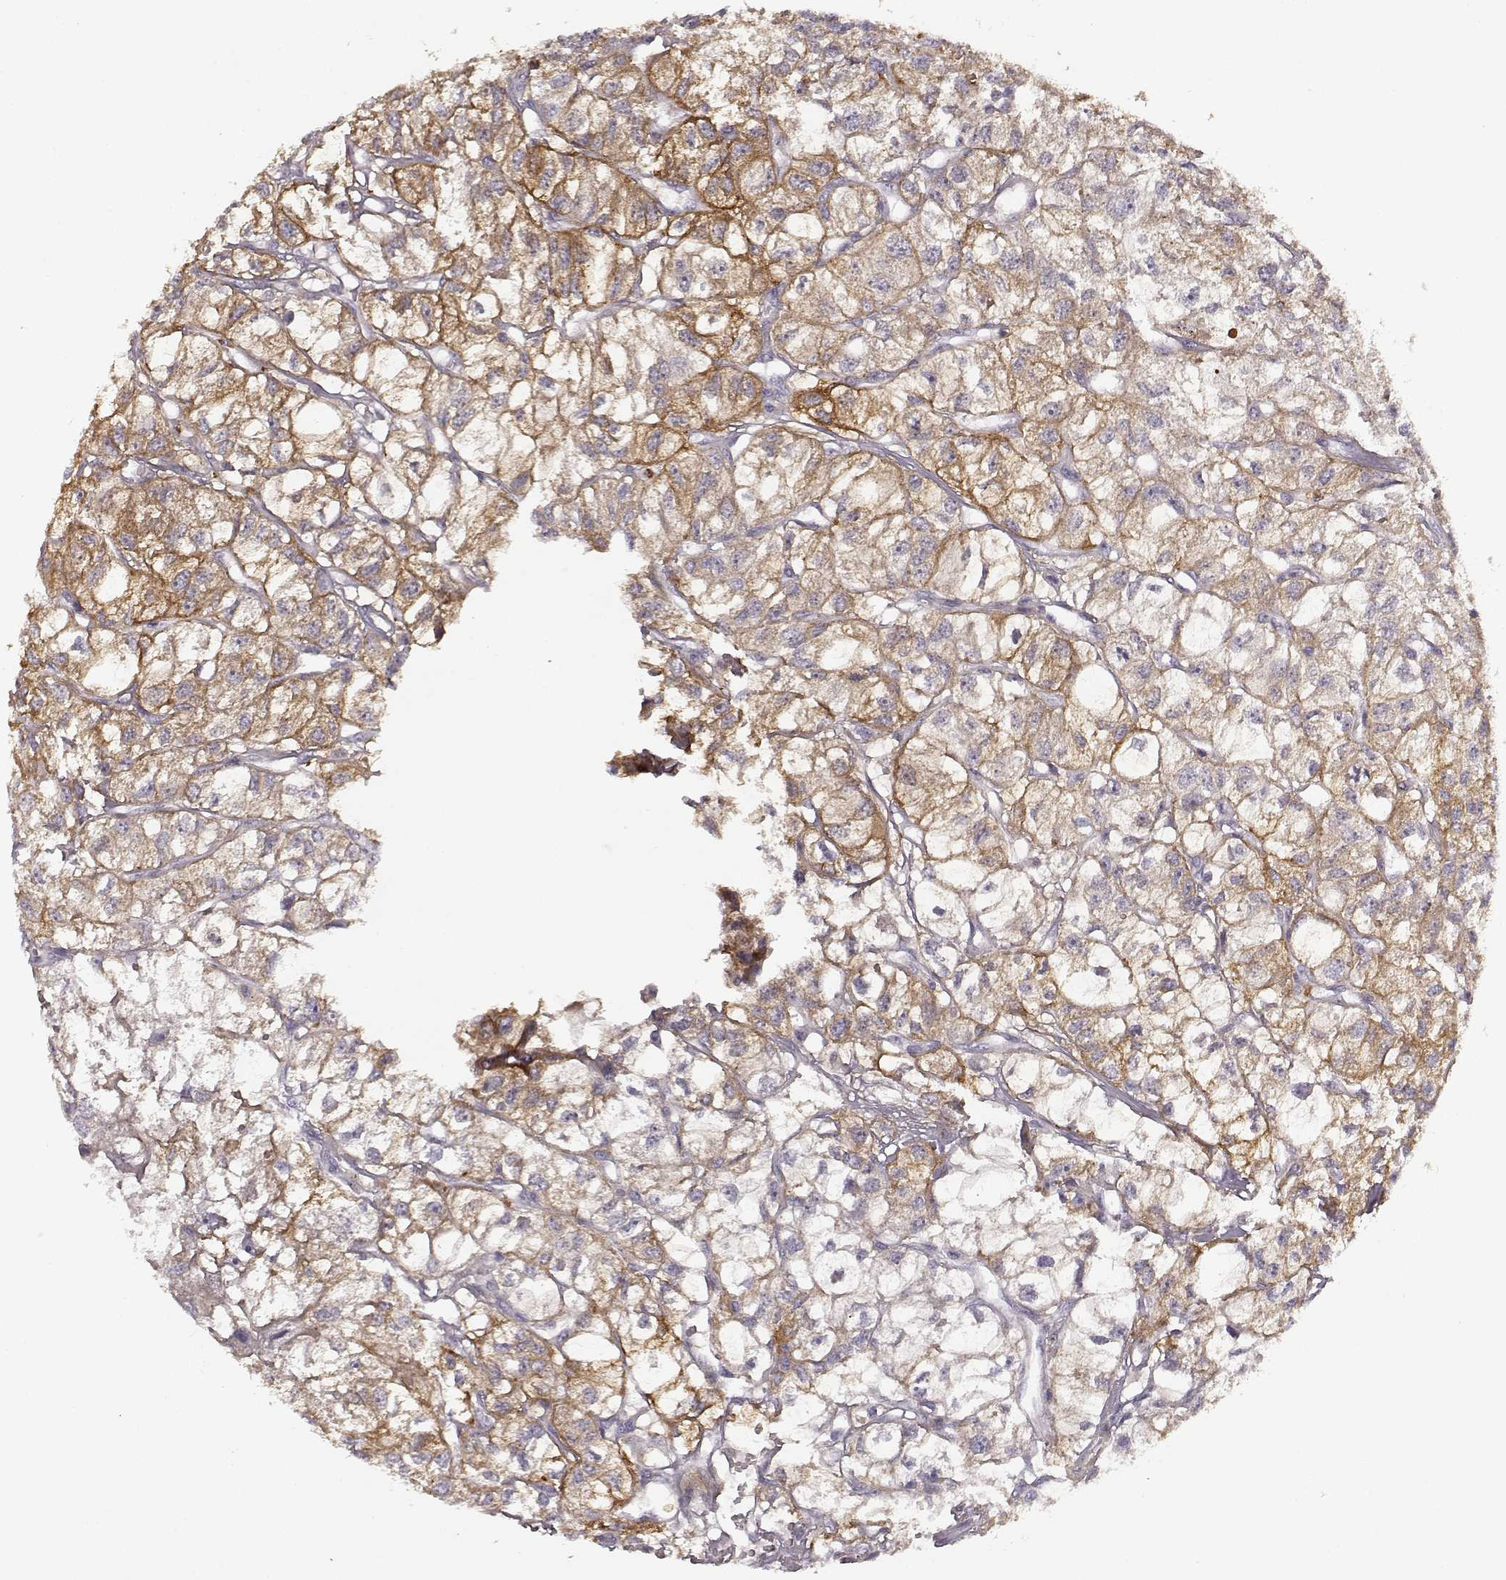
{"staining": {"intensity": "moderate", "quantity": "25%-75%", "location": "cytoplasmic/membranous"}, "tissue": "renal cancer", "cell_type": "Tumor cells", "image_type": "cancer", "snomed": [{"axis": "morphology", "description": "Adenocarcinoma, NOS"}, {"axis": "topography", "description": "Kidney"}], "caption": "A photomicrograph of renal adenocarcinoma stained for a protein displays moderate cytoplasmic/membranous brown staining in tumor cells. (DAB (3,3'-diaminobenzidine) = brown stain, brightfield microscopy at high magnification).", "gene": "TRIM69", "patient": {"sex": "male", "age": 56}}